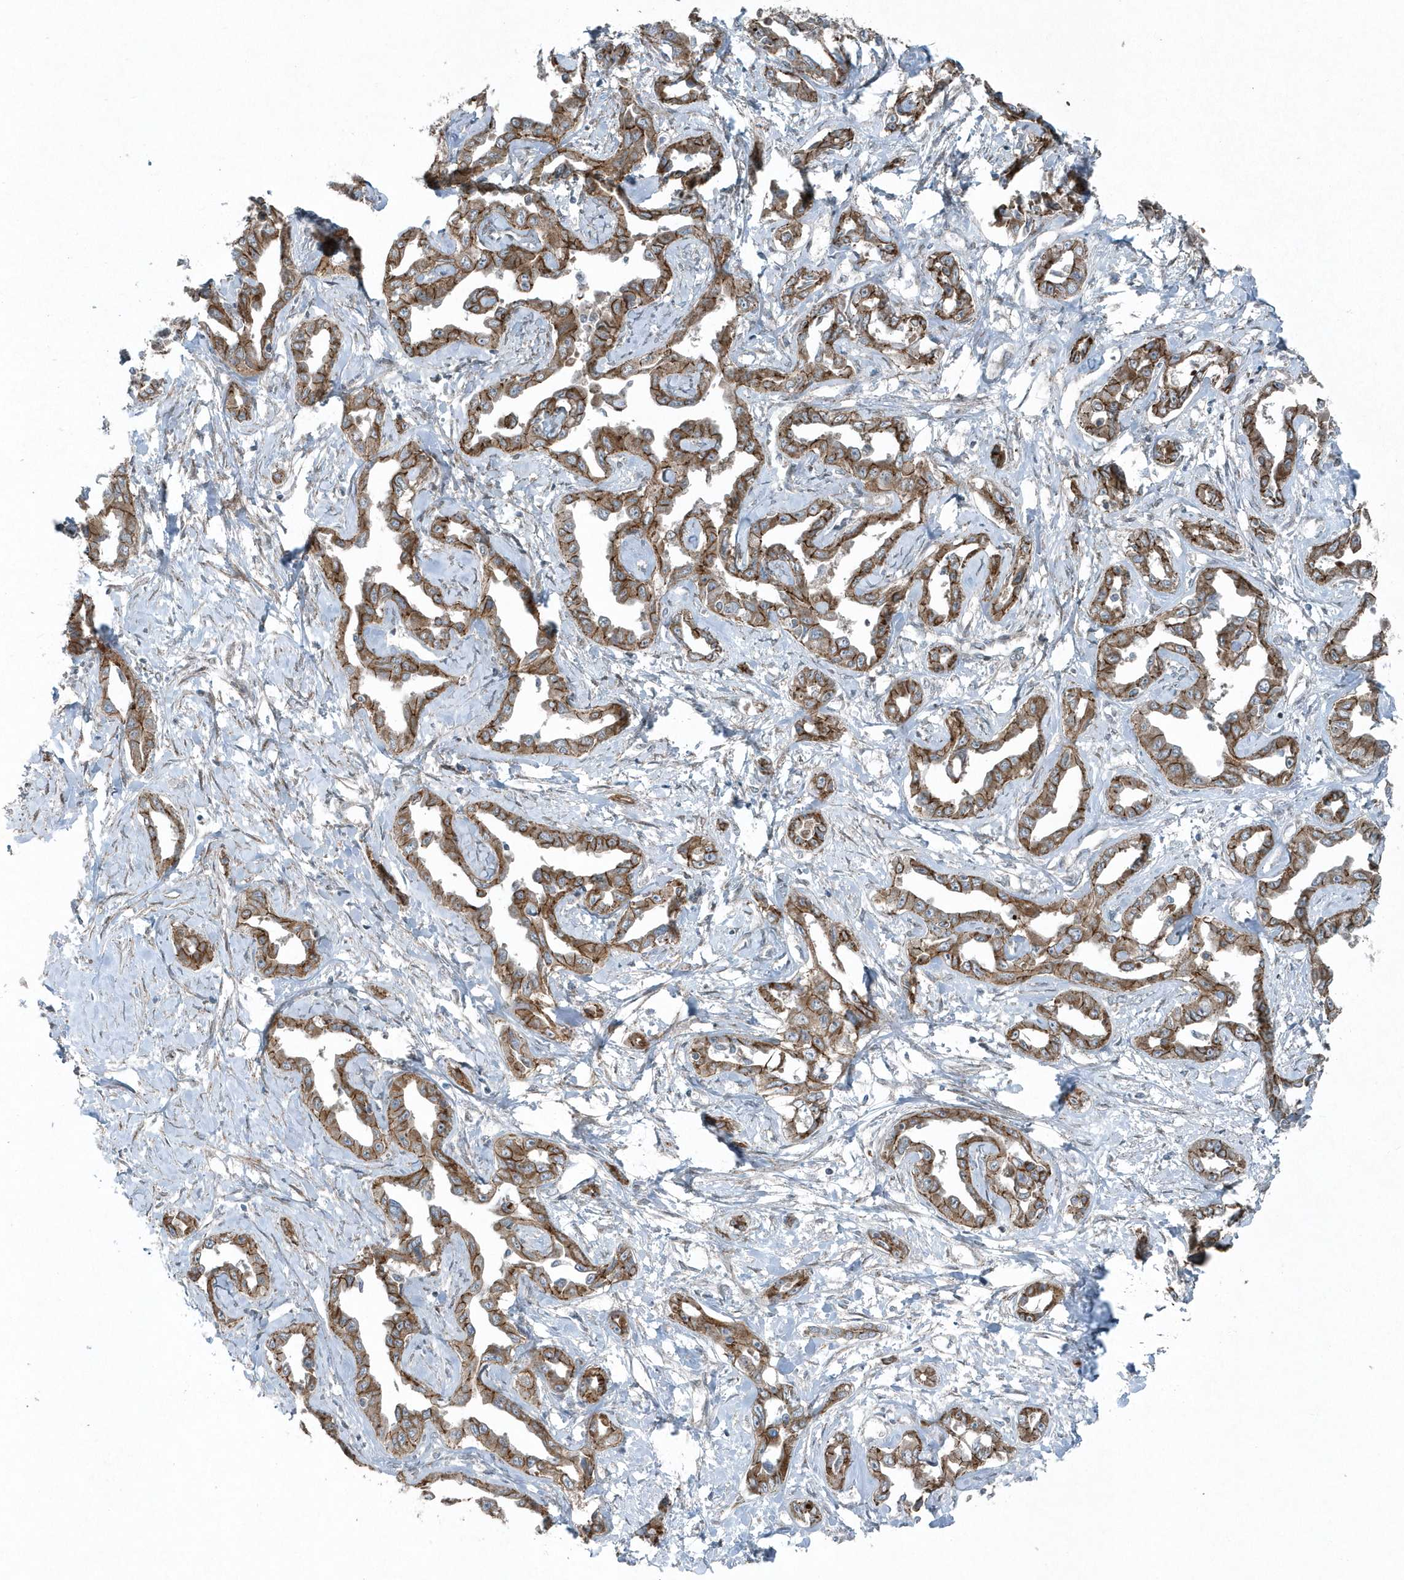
{"staining": {"intensity": "moderate", "quantity": ">75%", "location": "cytoplasmic/membranous"}, "tissue": "liver cancer", "cell_type": "Tumor cells", "image_type": "cancer", "snomed": [{"axis": "morphology", "description": "Cholangiocarcinoma"}, {"axis": "topography", "description": "Liver"}], "caption": "Immunohistochemical staining of human liver cancer (cholangiocarcinoma) exhibits moderate cytoplasmic/membranous protein positivity in about >75% of tumor cells.", "gene": "GCC2", "patient": {"sex": "male", "age": 59}}